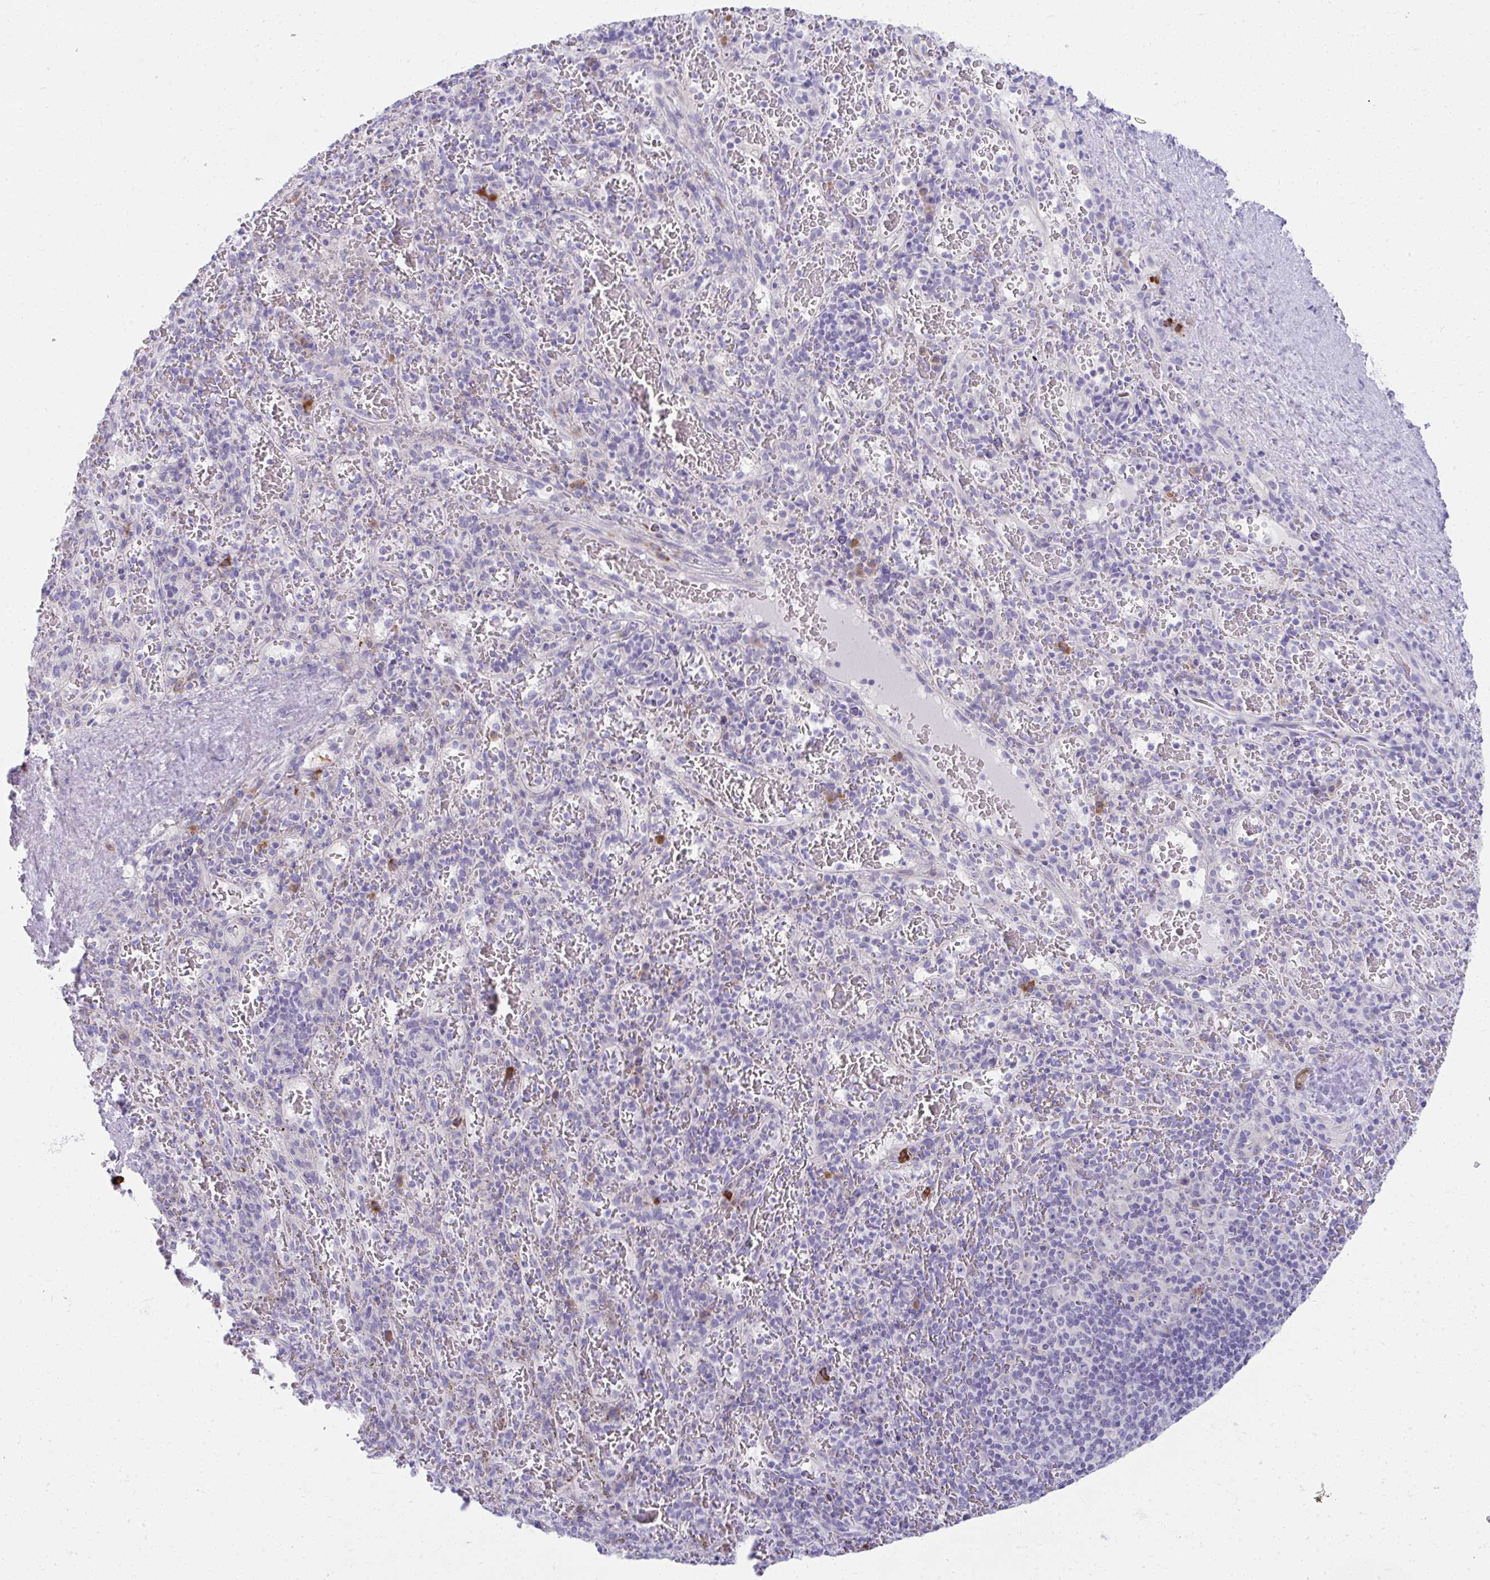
{"staining": {"intensity": "negative", "quantity": "none", "location": "none"}, "tissue": "spleen", "cell_type": "Cells in red pulp", "image_type": "normal", "snomed": [{"axis": "morphology", "description": "Normal tissue, NOS"}, {"axis": "topography", "description": "Spleen"}], "caption": "Immunohistochemical staining of unremarkable spleen shows no significant positivity in cells in red pulp. Brightfield microscopy of immunohistochemistry stained with DAB (brown) and hematoxylin (blue), captured at high magnification.", "gene": "FASLG", "patient": {"sex": "male", "age": 57}}